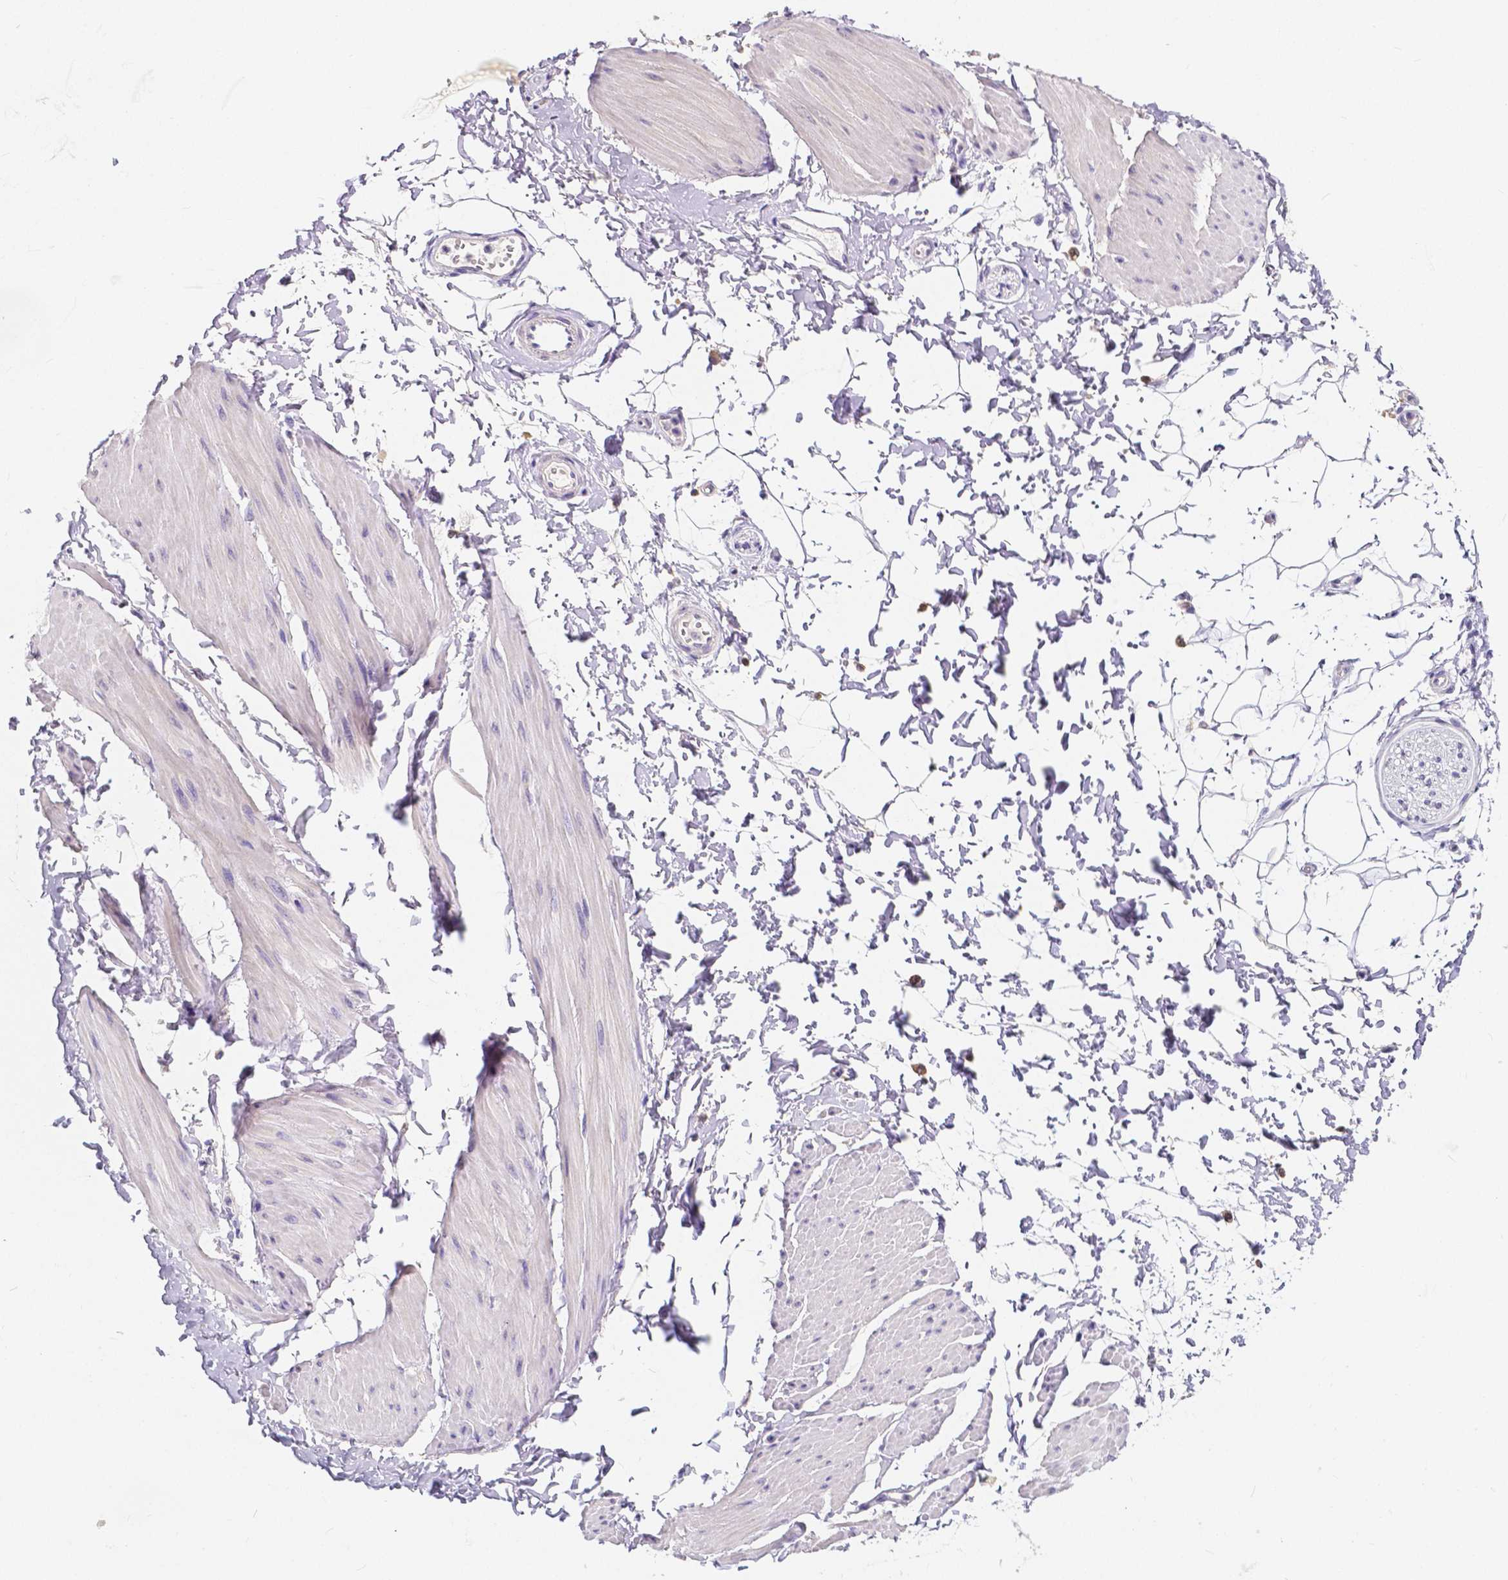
{"staining": {"intensity": "negative", "quantity": "none", "location": "none"}, "tissue": "adipose tissue", "cell_type": "Adipocytes", "image_type": "normal", "snomed": [{"axis": "morphology", "description": "Normal tissue, NOS"}, {"axis": "topography", "description": "Smooth muscle"}, {"axis": "topography", "description": "Peripheral nerve tissue"}], "caption": "An immunohistochemistry image of benign adipose tissue is shown. There is no staining in adipocytes of adipose tissue. The staining was performed using DAB (3,3'-diaminobenzidine) to visualize the protein expression in brown, while the nuclei were stained in blue with hematoxylin (Magnification: 20x).", "gene": "ACP5", "patient": {"sex": "male", "age": 58}}